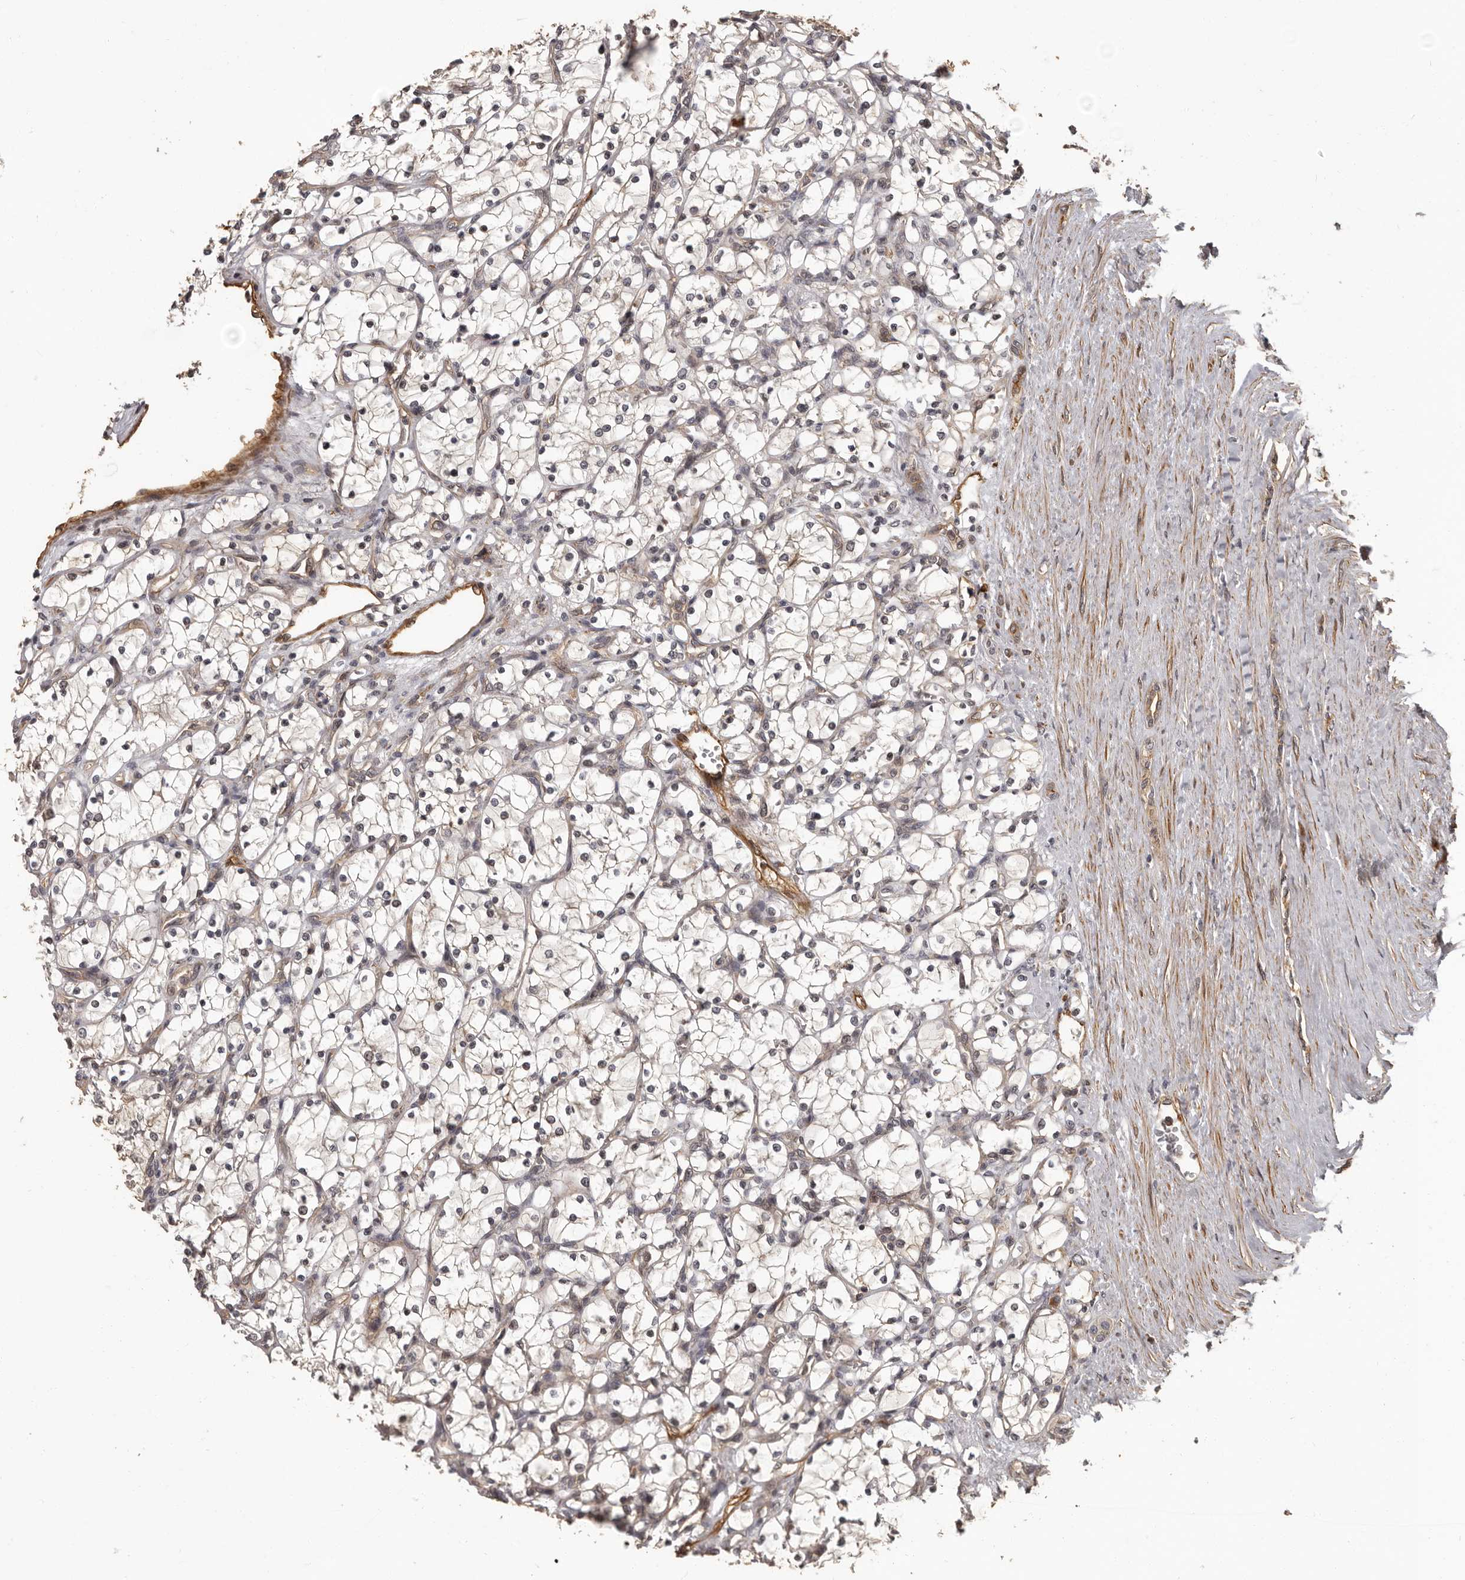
{"staining": {"intensity": "negative", "quantity": "none", "location": "none"}, "tissue": "renal cancer", "cell_type": "Tumor cells", "image_type": "cancer", "snomed": [{"axis": "morphology", "description": "Adenocarcinoma, NOS"}, {"axis": "topography", "description": "Kidney"}], "caption": "The immunohistochemistry image has no significant positivity in tumor cells of renal cancer (adenocarcinoma) tissue.", "gene": "SLITRK6", "patient": {"sex": "female", "age": 69}}